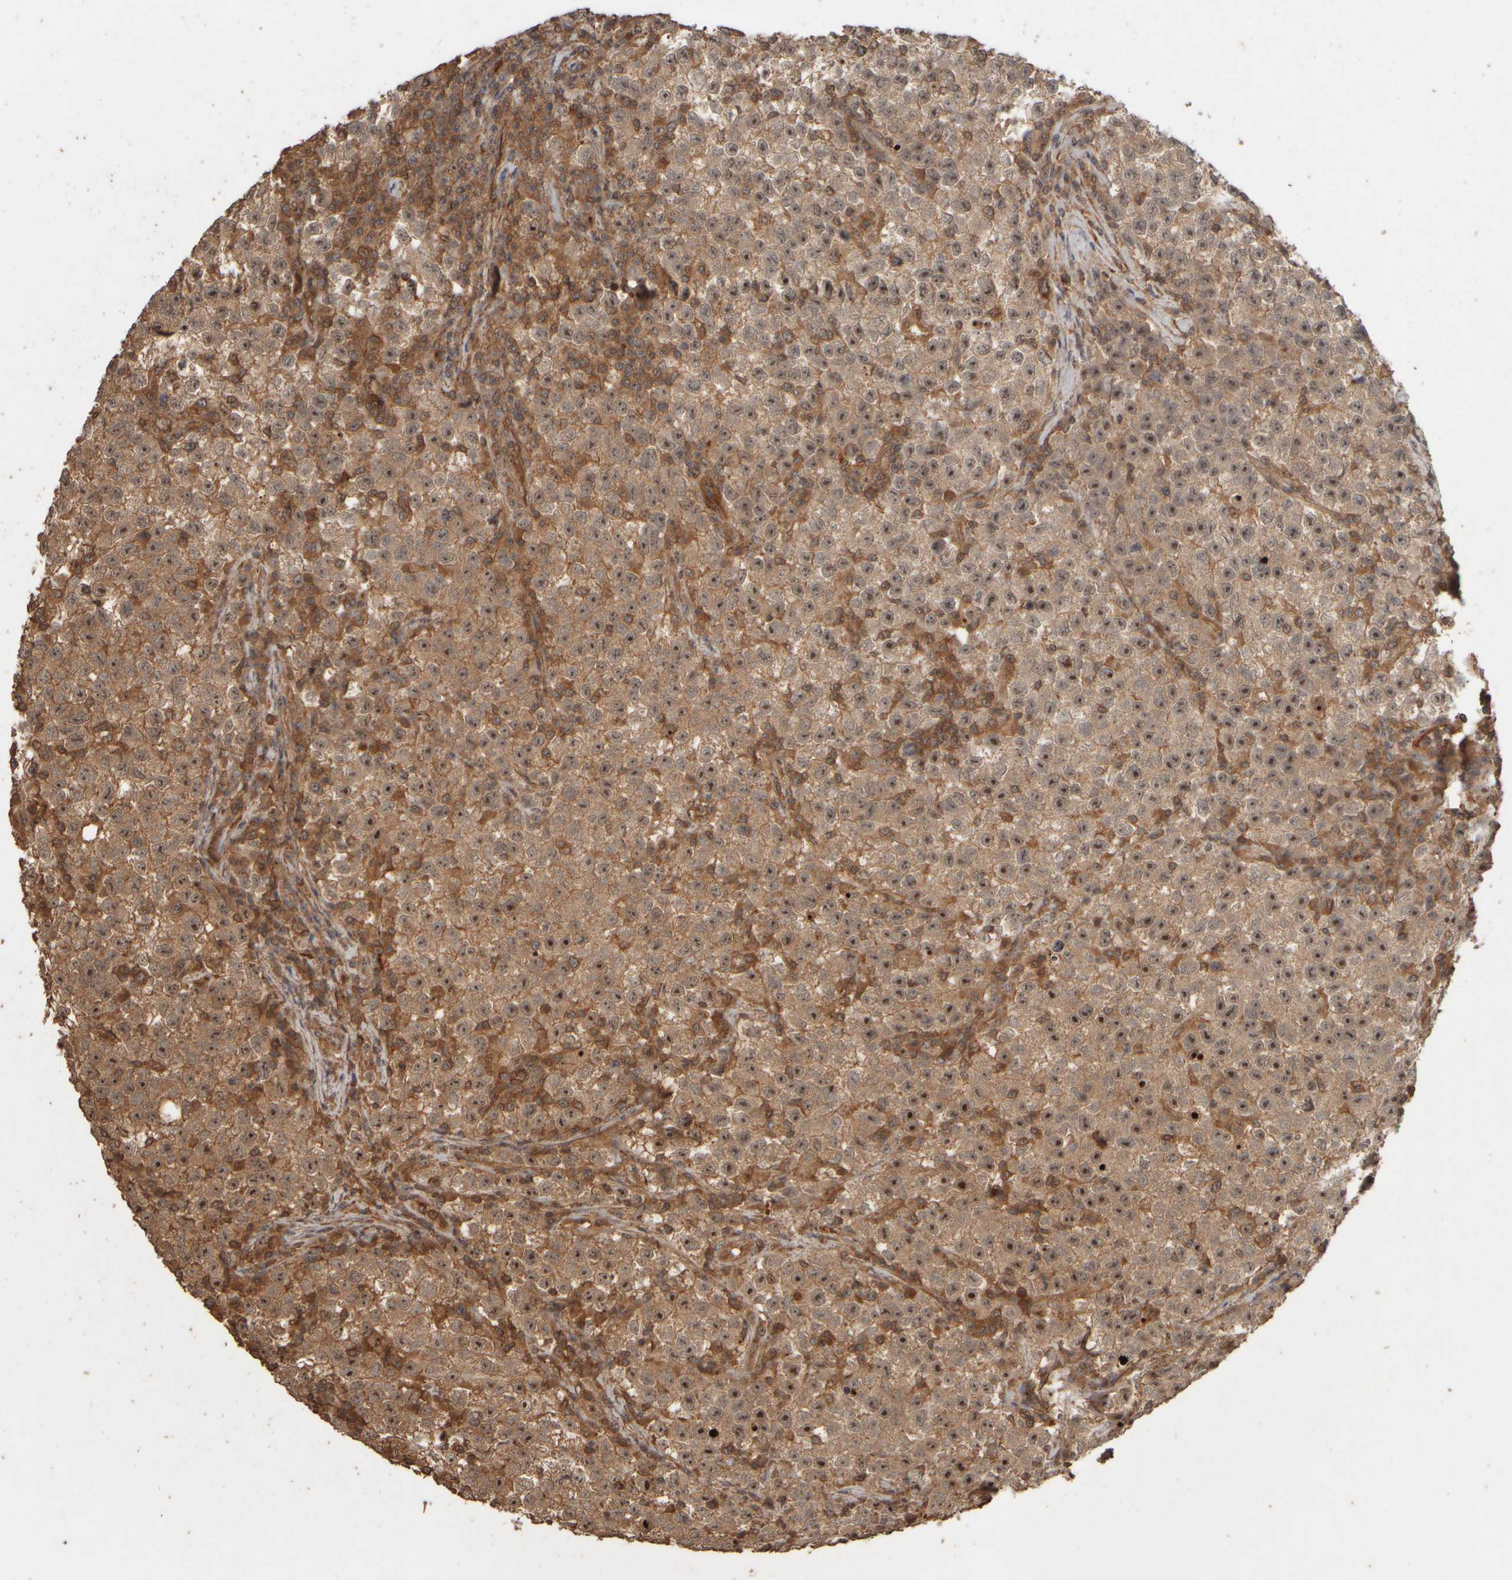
{"staining": {"intensity": "moderate", "quantity": ">75%", "location": "cytoplasmic/membranous,nuclear"}, "tissue": "testis cancer", "cell_type": "Tumor cells", "image_type": "cancer", "snomed": [{"axis": "morphology", "description": "Seminoma, NOS"}, {"axis": "topography", "description": "Testis"}], "caption": "DAB (3,3'-diaminobenzidine) immunohistochemical staining of human testis seminoma reveals moderate cytoplasmic/membranous and nuclear protein staining in about >75% of tumor cells. The protein is shown in brown color, while the nuclei are stained blue.", "gene": "SPHK1", "patient": {"sex": "male", "age": 22}}